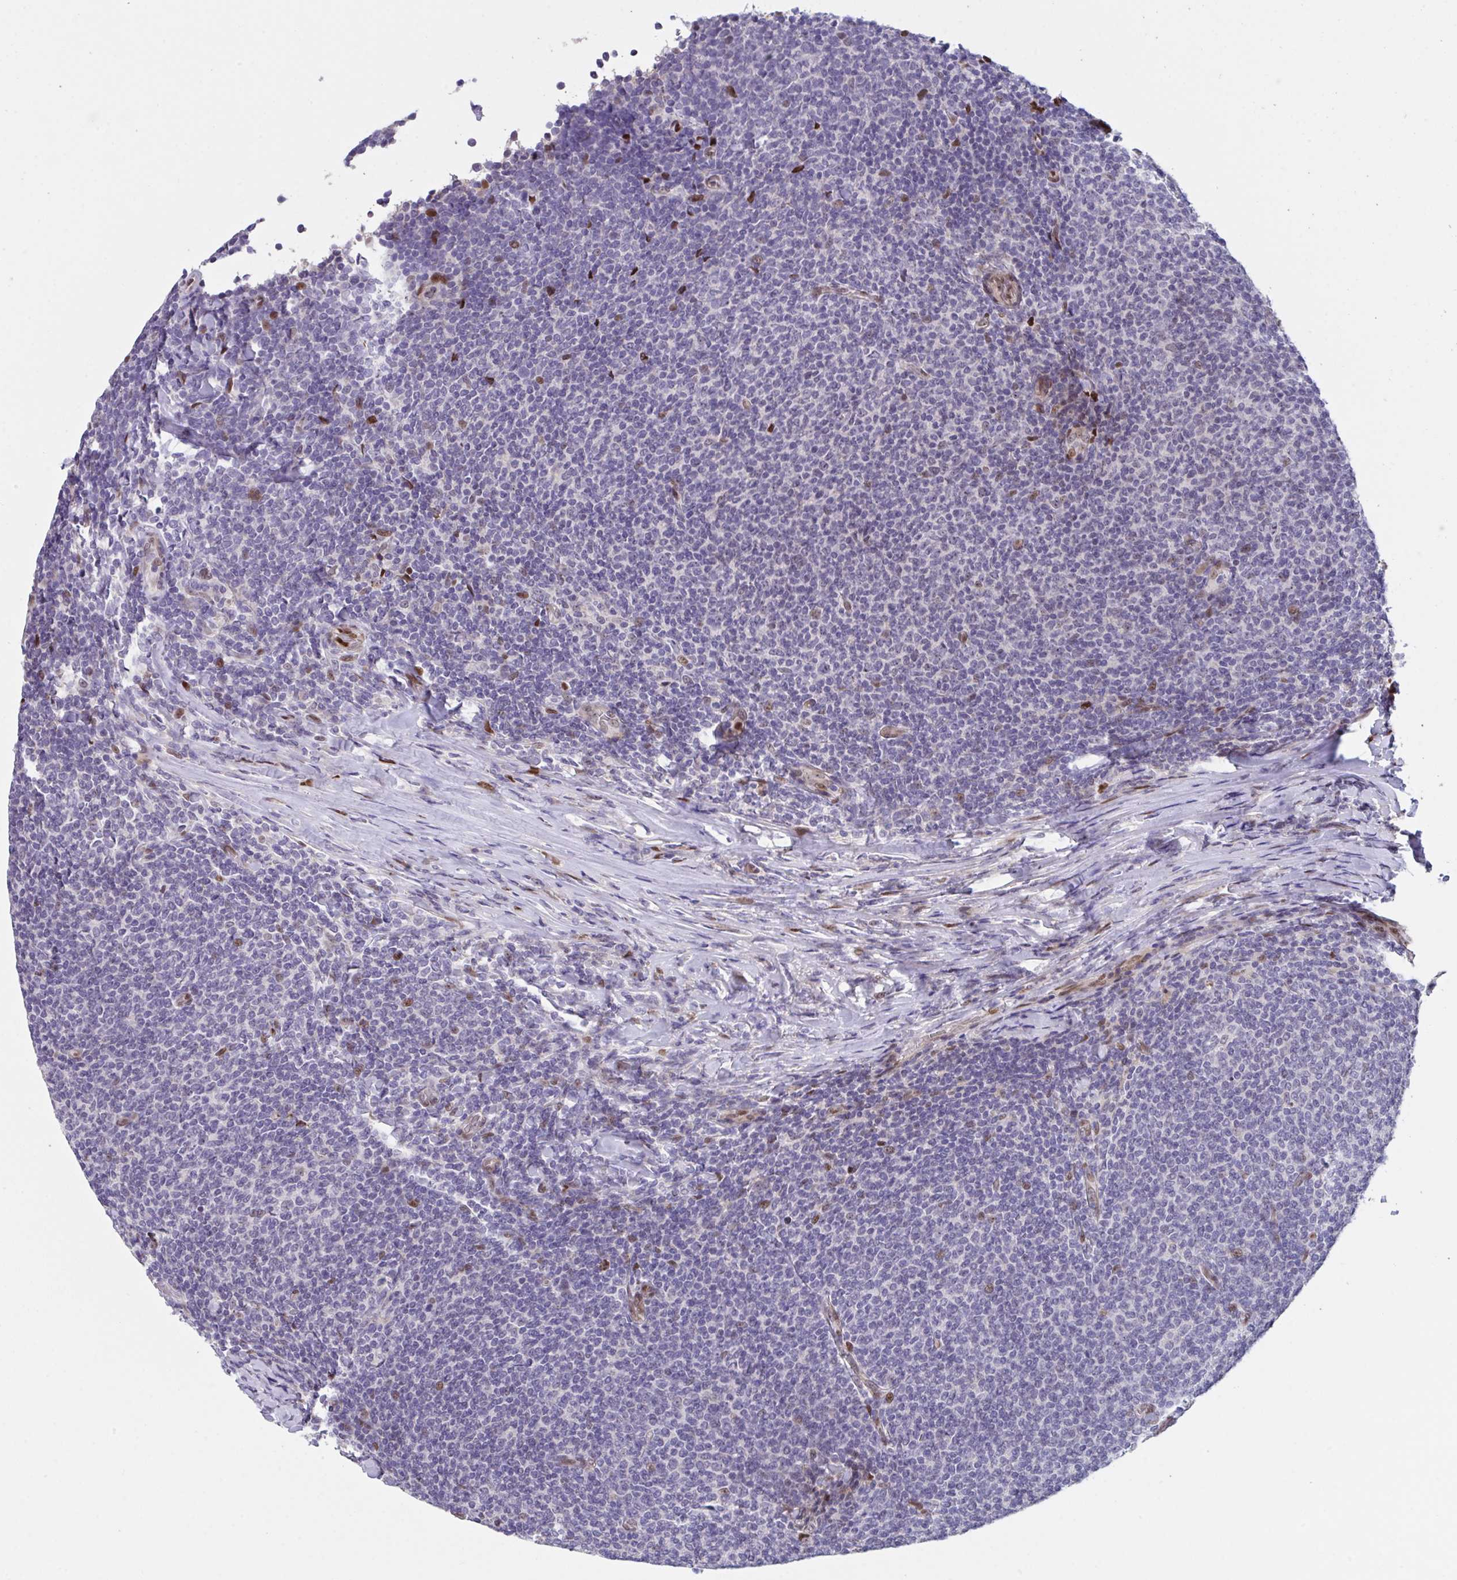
{"staining": {"intensity": "moderate", "quantity": "<25%", "location": "nuclear"}, "tissue": "lymphoma", "cell_type": "Tumor cells", "image_type": "cancer", "snomed": [{"axis": "morphology", "description": "Malignant lymphoma, non-Hodgkin's type, Low grade"}, {"axis": "topography", "description": "Lymph node"}], "caption": "Immunohistochemical staining of human lymphoma displays moderate nuclear protein positivity in about <25% of tumor cells.", "gene": "PELI2", "patient": {"sex": "male", "age": 52}}